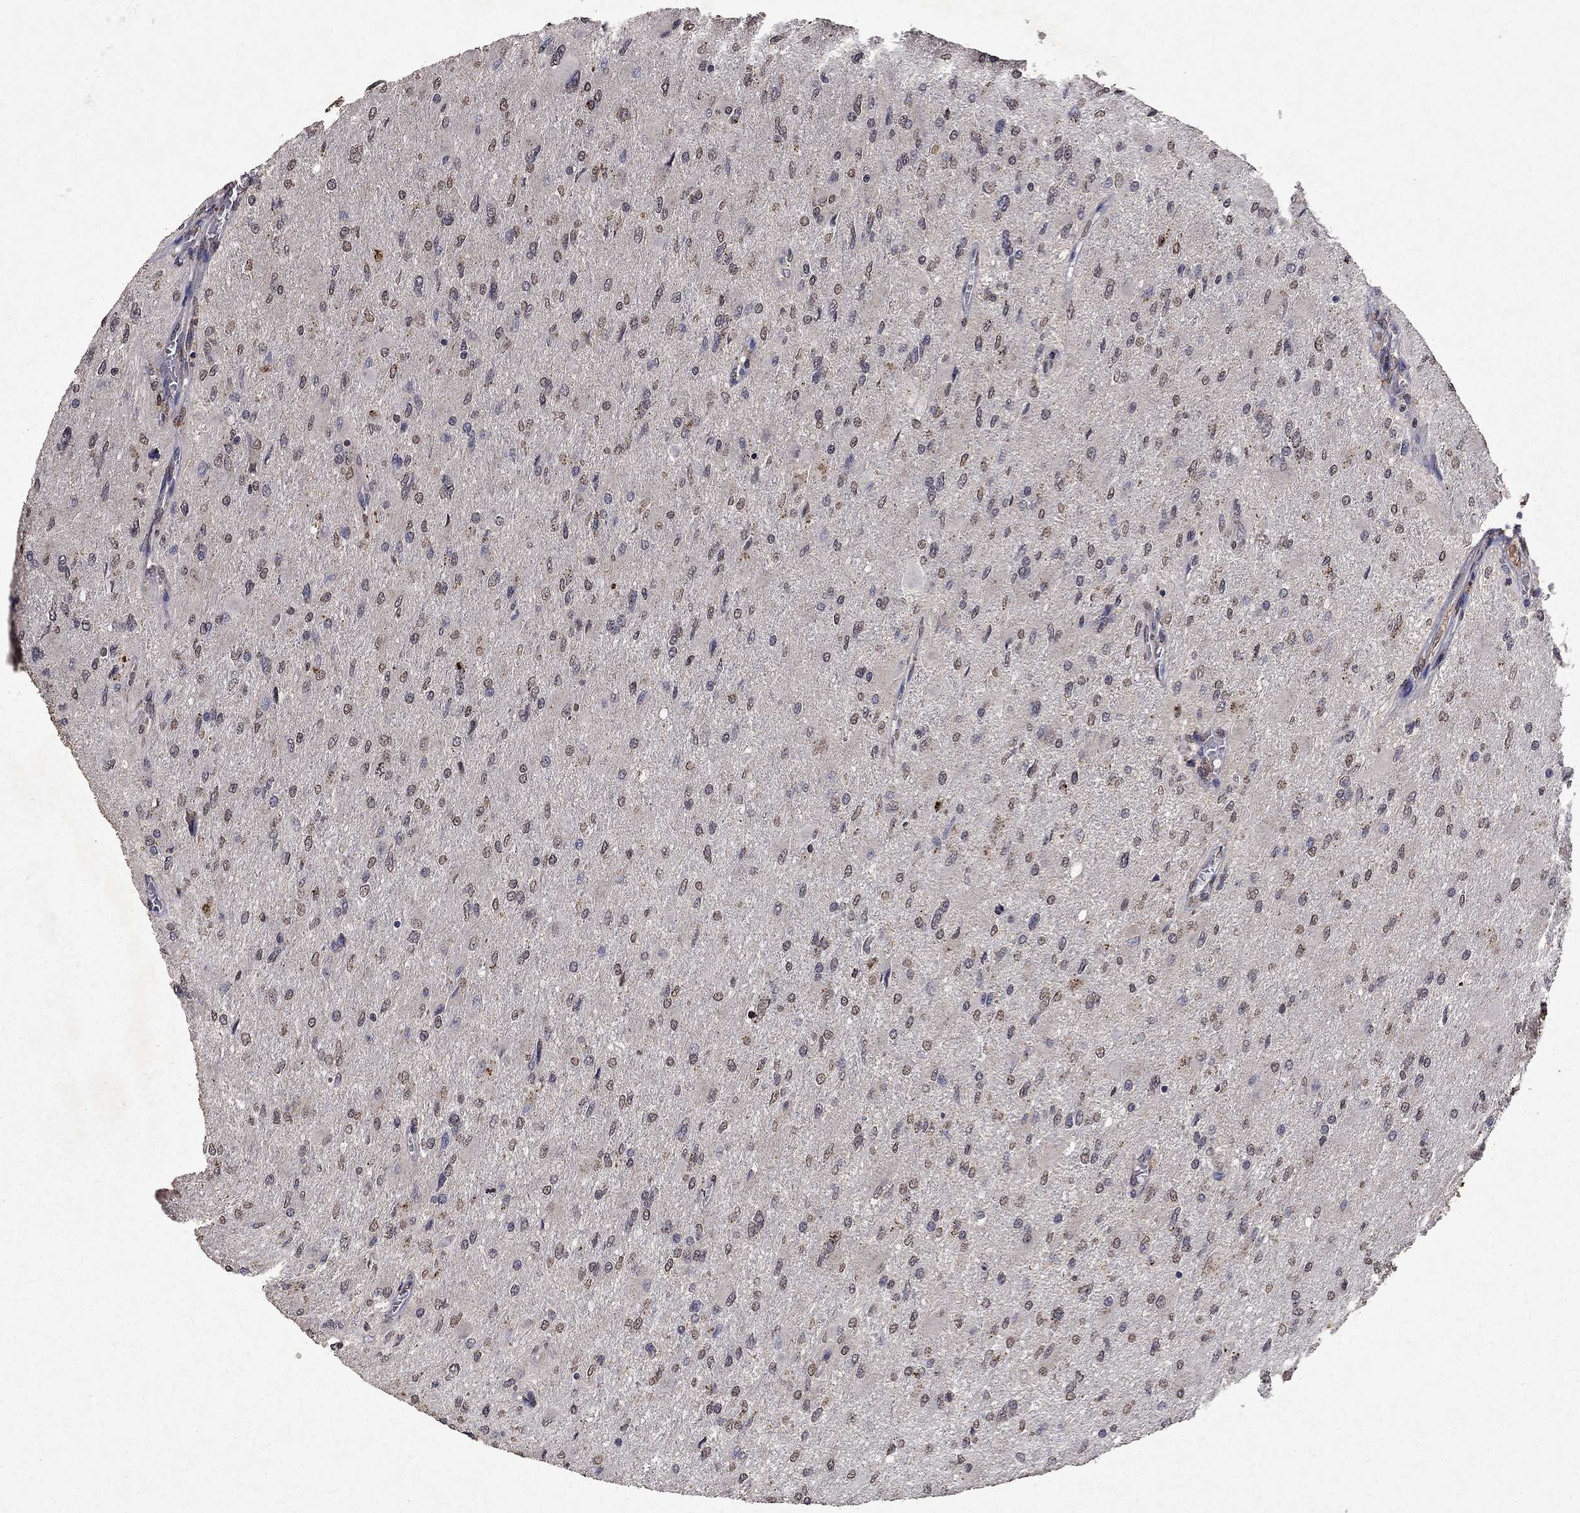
{"staining": {"intensity": "weak", "quantity": "25%-75%", "location": "nuclear"}, "tissue": "glioma", "cell_type": "Tumor cells", "image_type": "cancer", "snomed": [{"axis": "morphology", "description": "Glioma, malignant, High grade"}, {"axis": "topography", "description": "Cerebral cortex"}], "caption": "Immunohistochemical staining of human malignant high-grade glioma reveals weak nuclear protein staining in approximately 25%-75% of tumor cells. The staining was performed using DAB, with brown indicating positive protein expression. Nuclei are stained blue with hematoxylin.", "gene": "TTC38", "patient": {"sex": "female", "age": 36}}